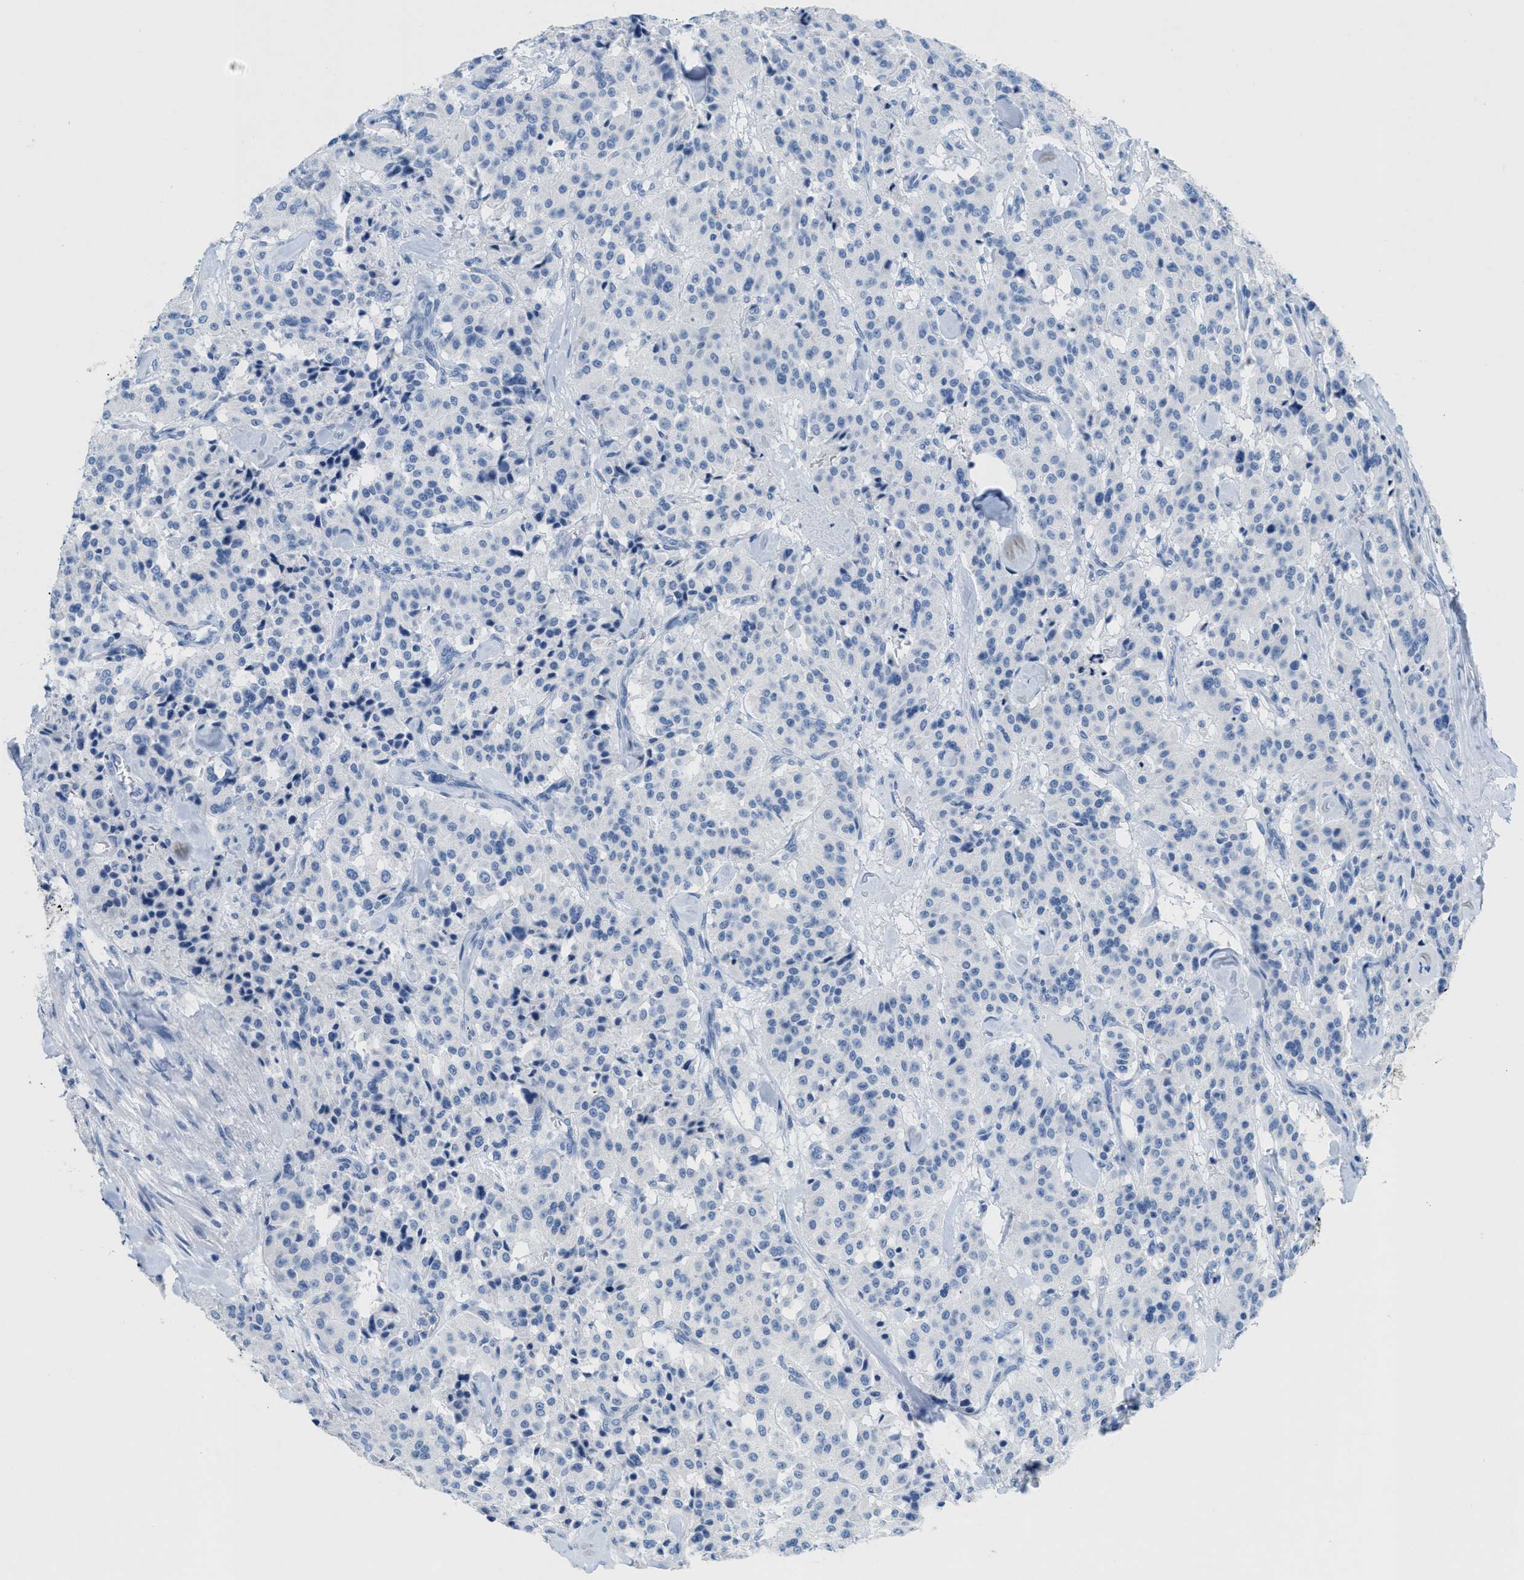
{"staining": {"intensity": "negative", "quantity": "none", "location": "none"}, "tissue": "carcinoid", "cell_type": "Tumor cells", "image_type": "cancer", "snomed": [{"axis": "morphology", "description": "Carcinoid, malignant, NOS"}, {"axis": "topography", "description": "Lung"}], "caption": "Human malignant carcinoid stained for a protein using immunohistochemistry (IHC) demonstrates no expression in tumor cells.", "gene": "GPM6A", "patient": {"sex": "male", "age": 30}}